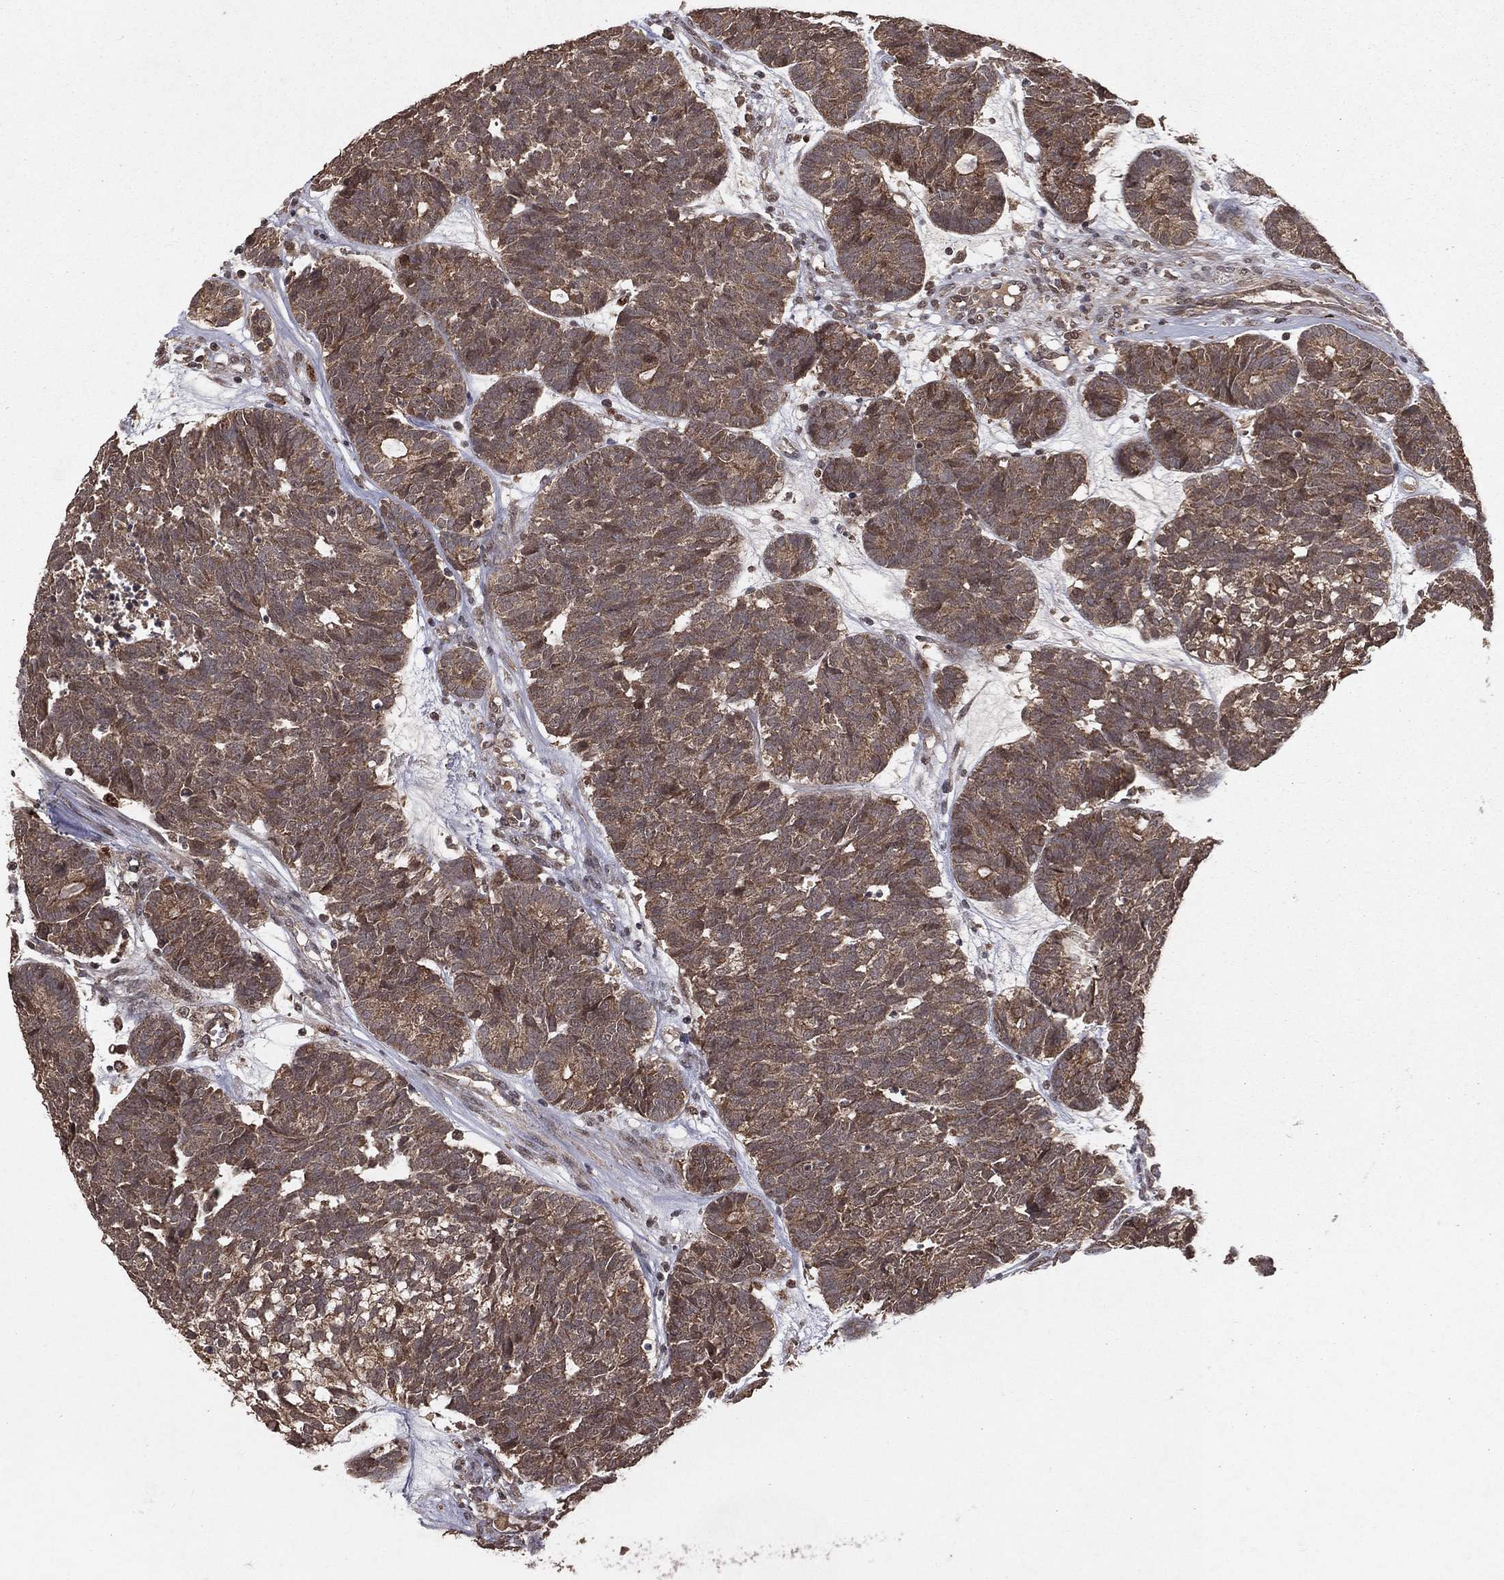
{"staining": {"intensity": "weak", "quantity": ">75%", "location": "cytoplasmic/membranous"}, "tissue": "head and neck cancer", "cell_type": "Tumor cells", "image_type": "cancer", "snomed": [{"axis": "morphology", "description": "Adenocarcinoma, NOS"}, {"axis": "topography", "description": "Head-Neck"}], "caption": "Head and neck adenocarcinoma was stained to show a protein in brown. There is low levels of weak cytoplasmic/membranous expression in approximately >75% of tumor cells.", "gene": "ZDHHC15", "patient": {"sex": "female", "age": 81}}